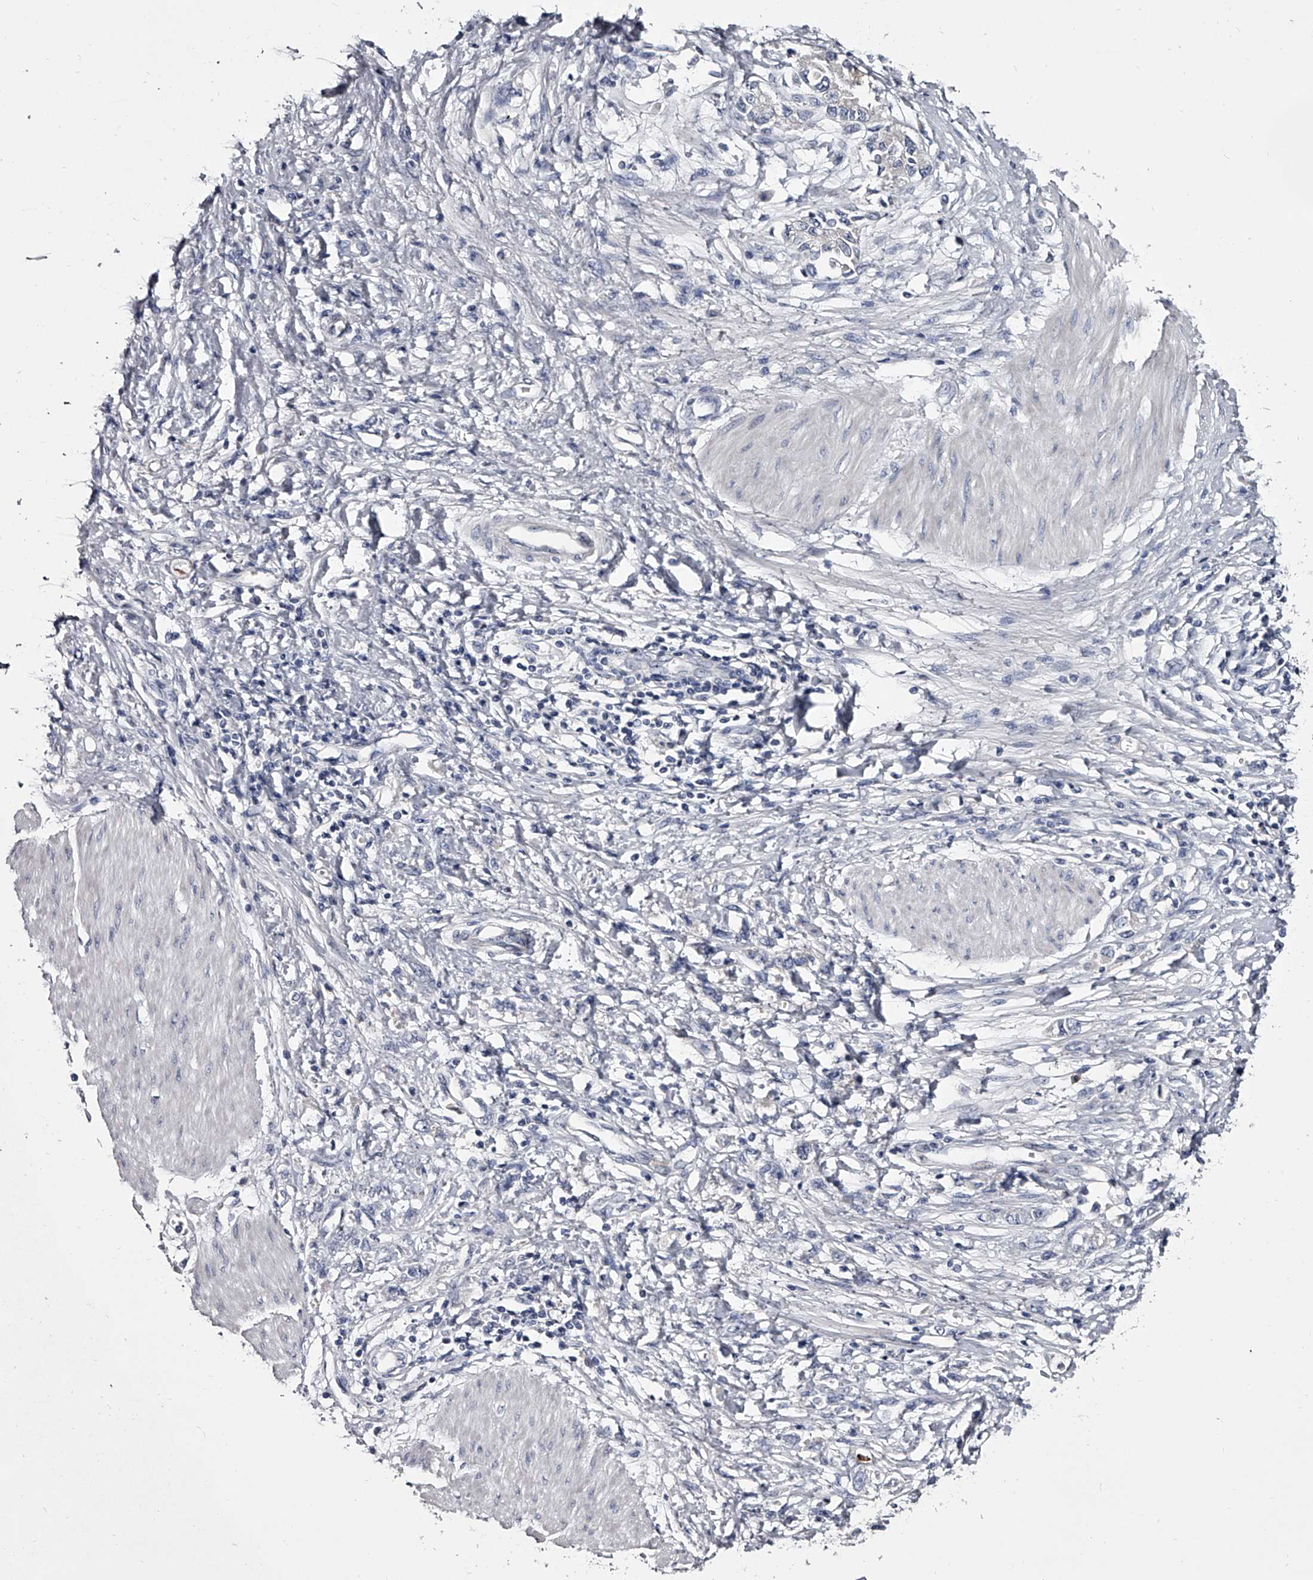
{"staining": {"intensity": "negative", "quantity": "none", "location": "none"}, "tissue": "stomach cancer", "cell_type": "Tumor cells", "image_type": "cancer", "snomed": [{"axis": "morphology", "description": "Adenocarcinoma, NOS"}, {"axis": "topography", "description": "Stomach"}], "caption": "Human stomach cancer stained for a protein using IHC exhibits no expression in tumor cells.", "gene": "GAPVD1", "patient": {"sex": "female", "age": 76}}